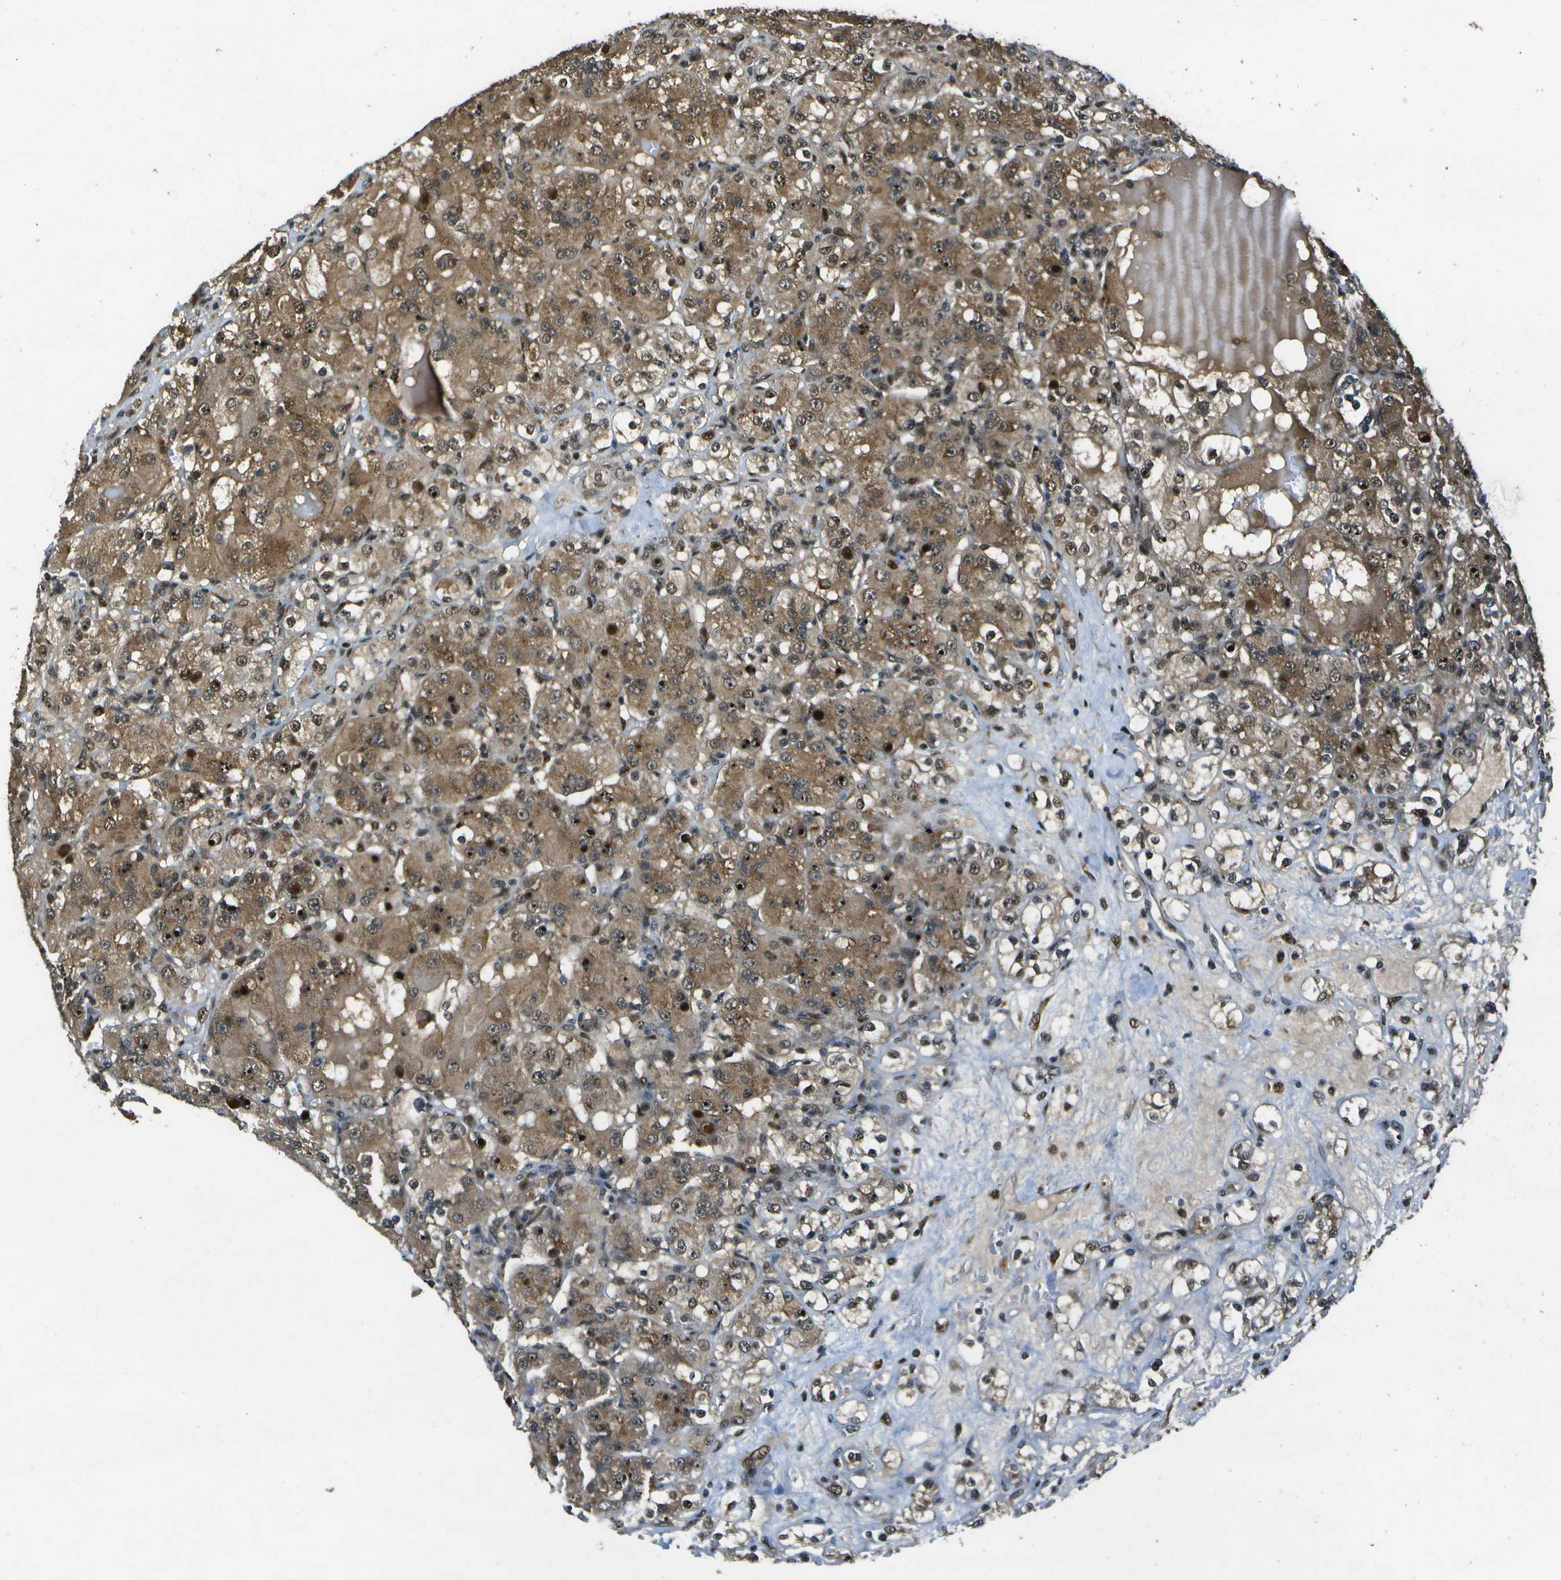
{"staining": {"intensity": "moderate", "quantity": ">75%", "location": "cytoplasmic/membranous,nuclear"}, "tissue": "renal cancer", "cell_type": "Tumor cells", "image_type": "cancer", "snomed": [{"axis": "morphology", "description": "Normal tissue, NOS"}, {"axis": "morphology", "description": "Adenocarcinoma, NOS"}, {"axis": "topography", "description": "Kidney"}], "caption": "Immunohistochemistry (DAB) staining of renal cancer demonstrates moderate cytoplasmic/membranous and nuclear protein staining in approximately >75% of tumor cells.", "gene": "GANC", "patient": {"sex": "male", "age": 61}}